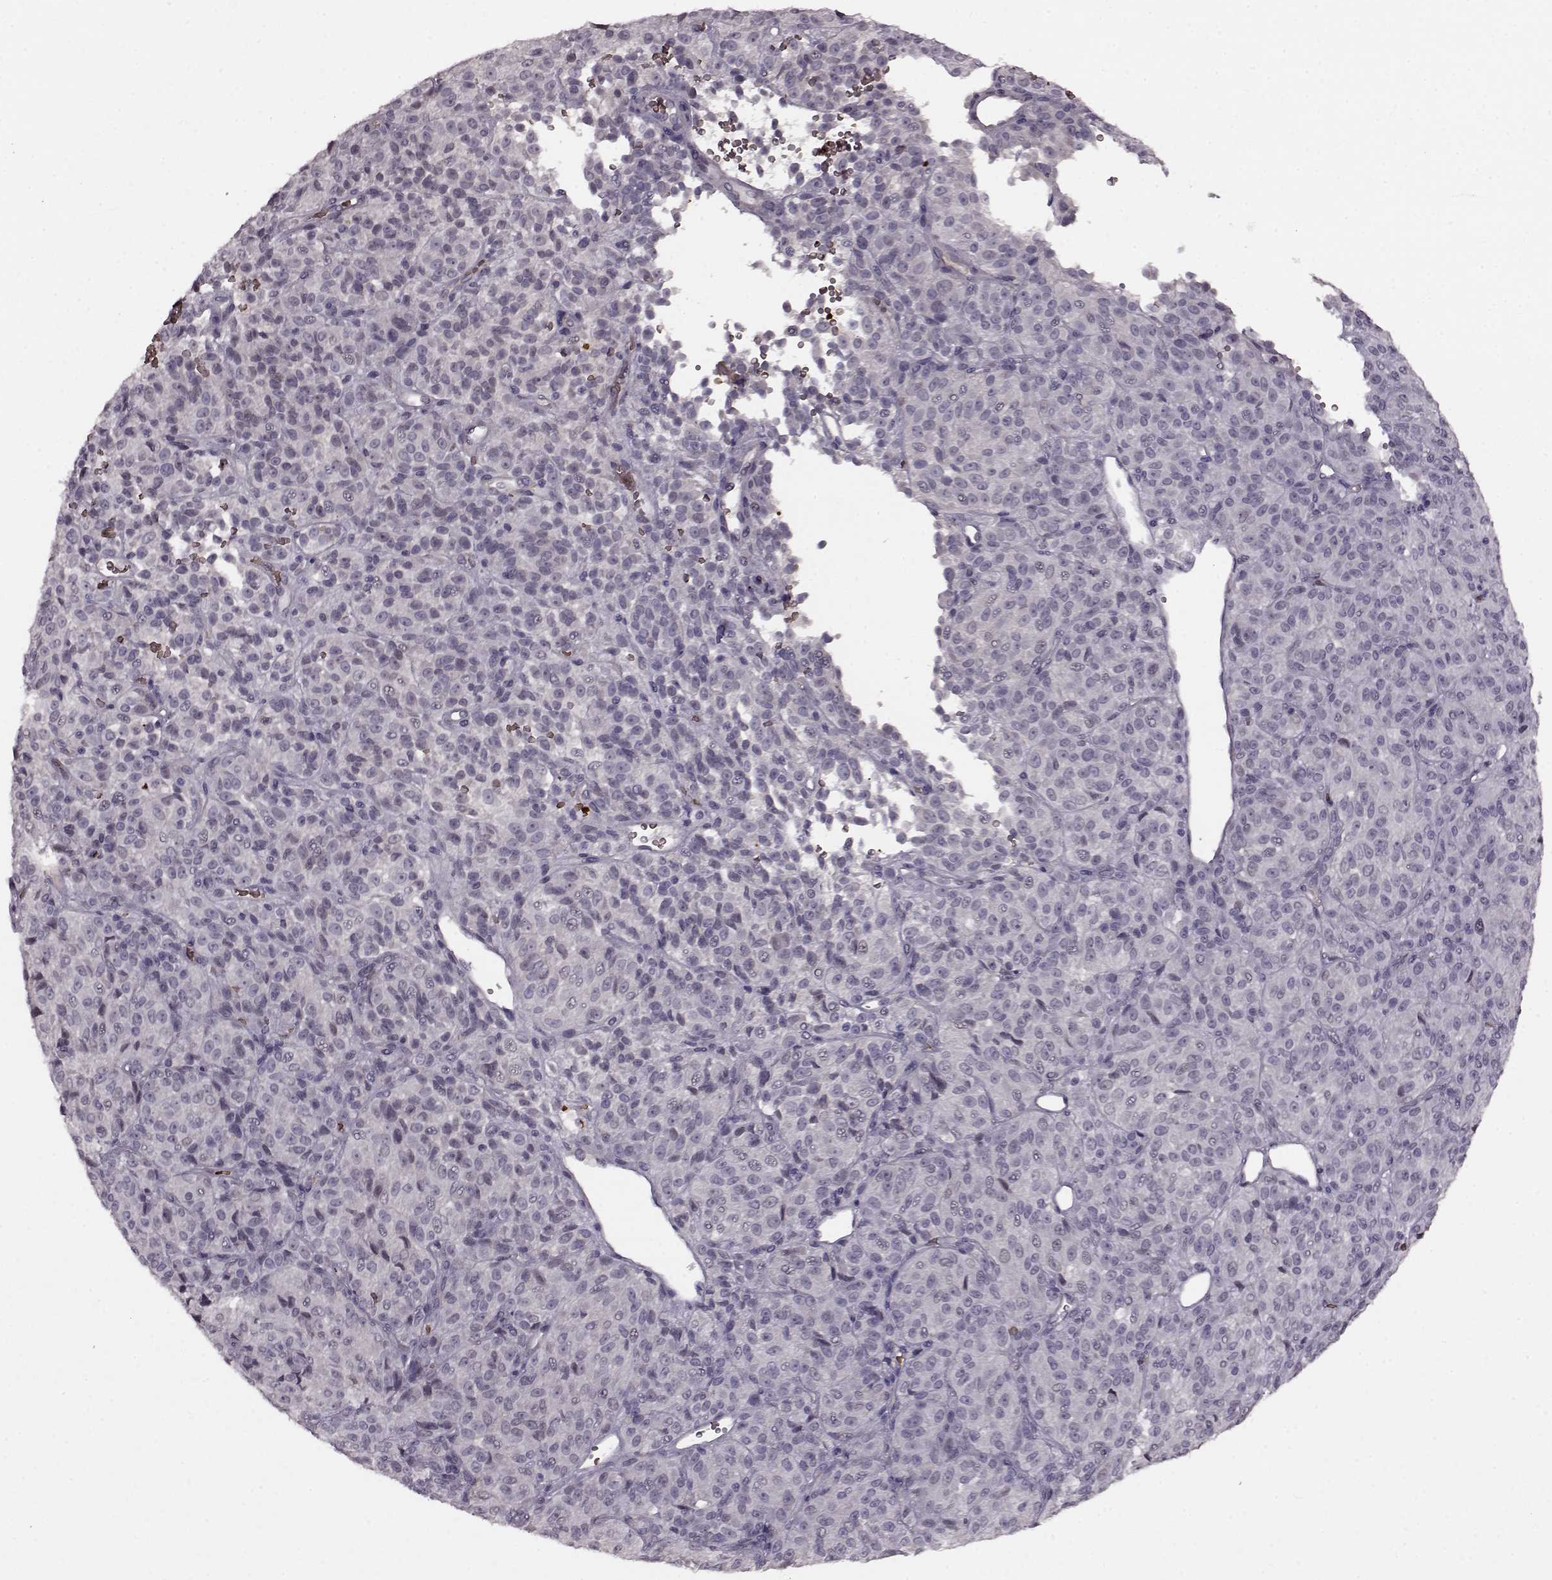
{"staining": {"intensity": "negative", "quantity": "none", "location": "none"}, "tissue": "melanoma", "cell_type": "Tumor cells", "image_type": "cancer", "snomed": [{"axis": "morphology", "description": "Malignant melanoma, Metastatic site"}, {"axis": "topography", "description": "Brain"}], "caption": "Immunohistochemistry (IHC) image of malignant melanoma (metastatic site) stained for a protein (brown), which reveals no expression in tumor cells.", "gene": "PROP1", "patient": {"sex": "female", "age": 56}}